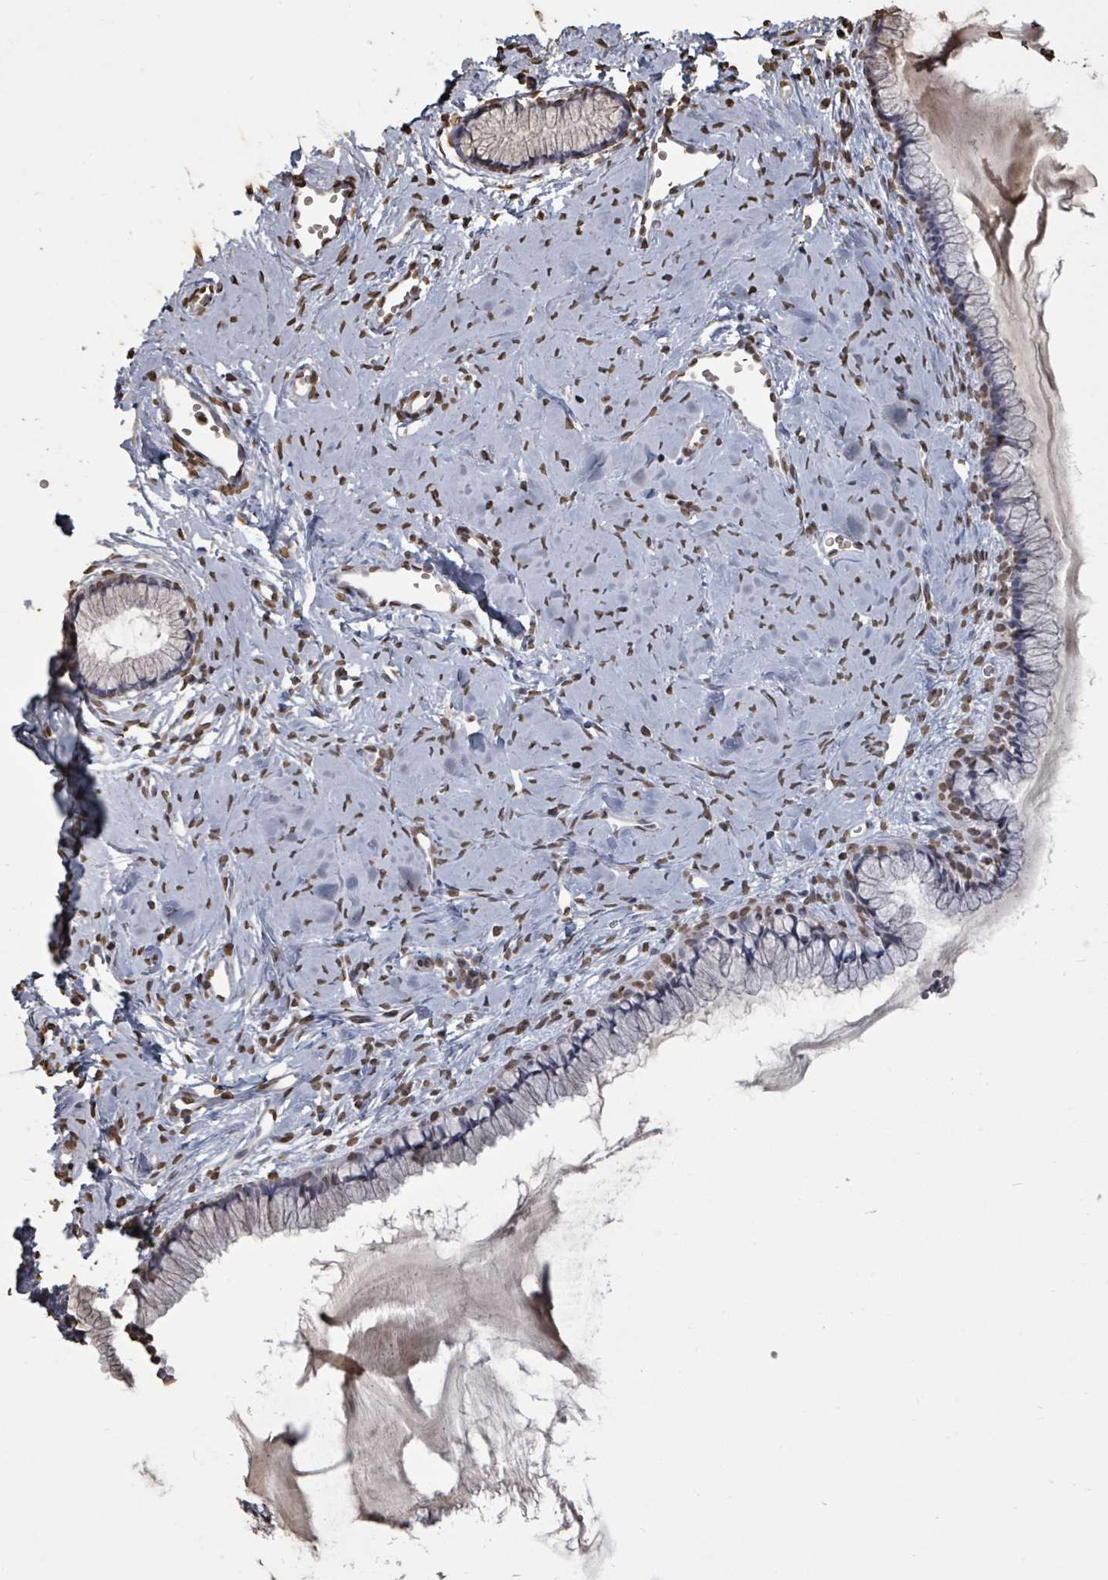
{"staining": {"intensity": "negative", "quantity": "none", "location": "none"}, "tissue": "cervix", "cell_type": "Glandular cells", "image_type": "normal", "snomed": [{"axis": "morphology", "description": "Normal tissue, NOS"}, {"axis": "topography", "description": "Cervix"}], "caption": "This is a micrograph of IHC staining of unremarkable cervix, which shows no positivity in glandular cells. (DAB immunohistochemistry with hematoxylin counter stain).", "gene": "MRPS12", "patient": {"sex": "female", "age": 40}}